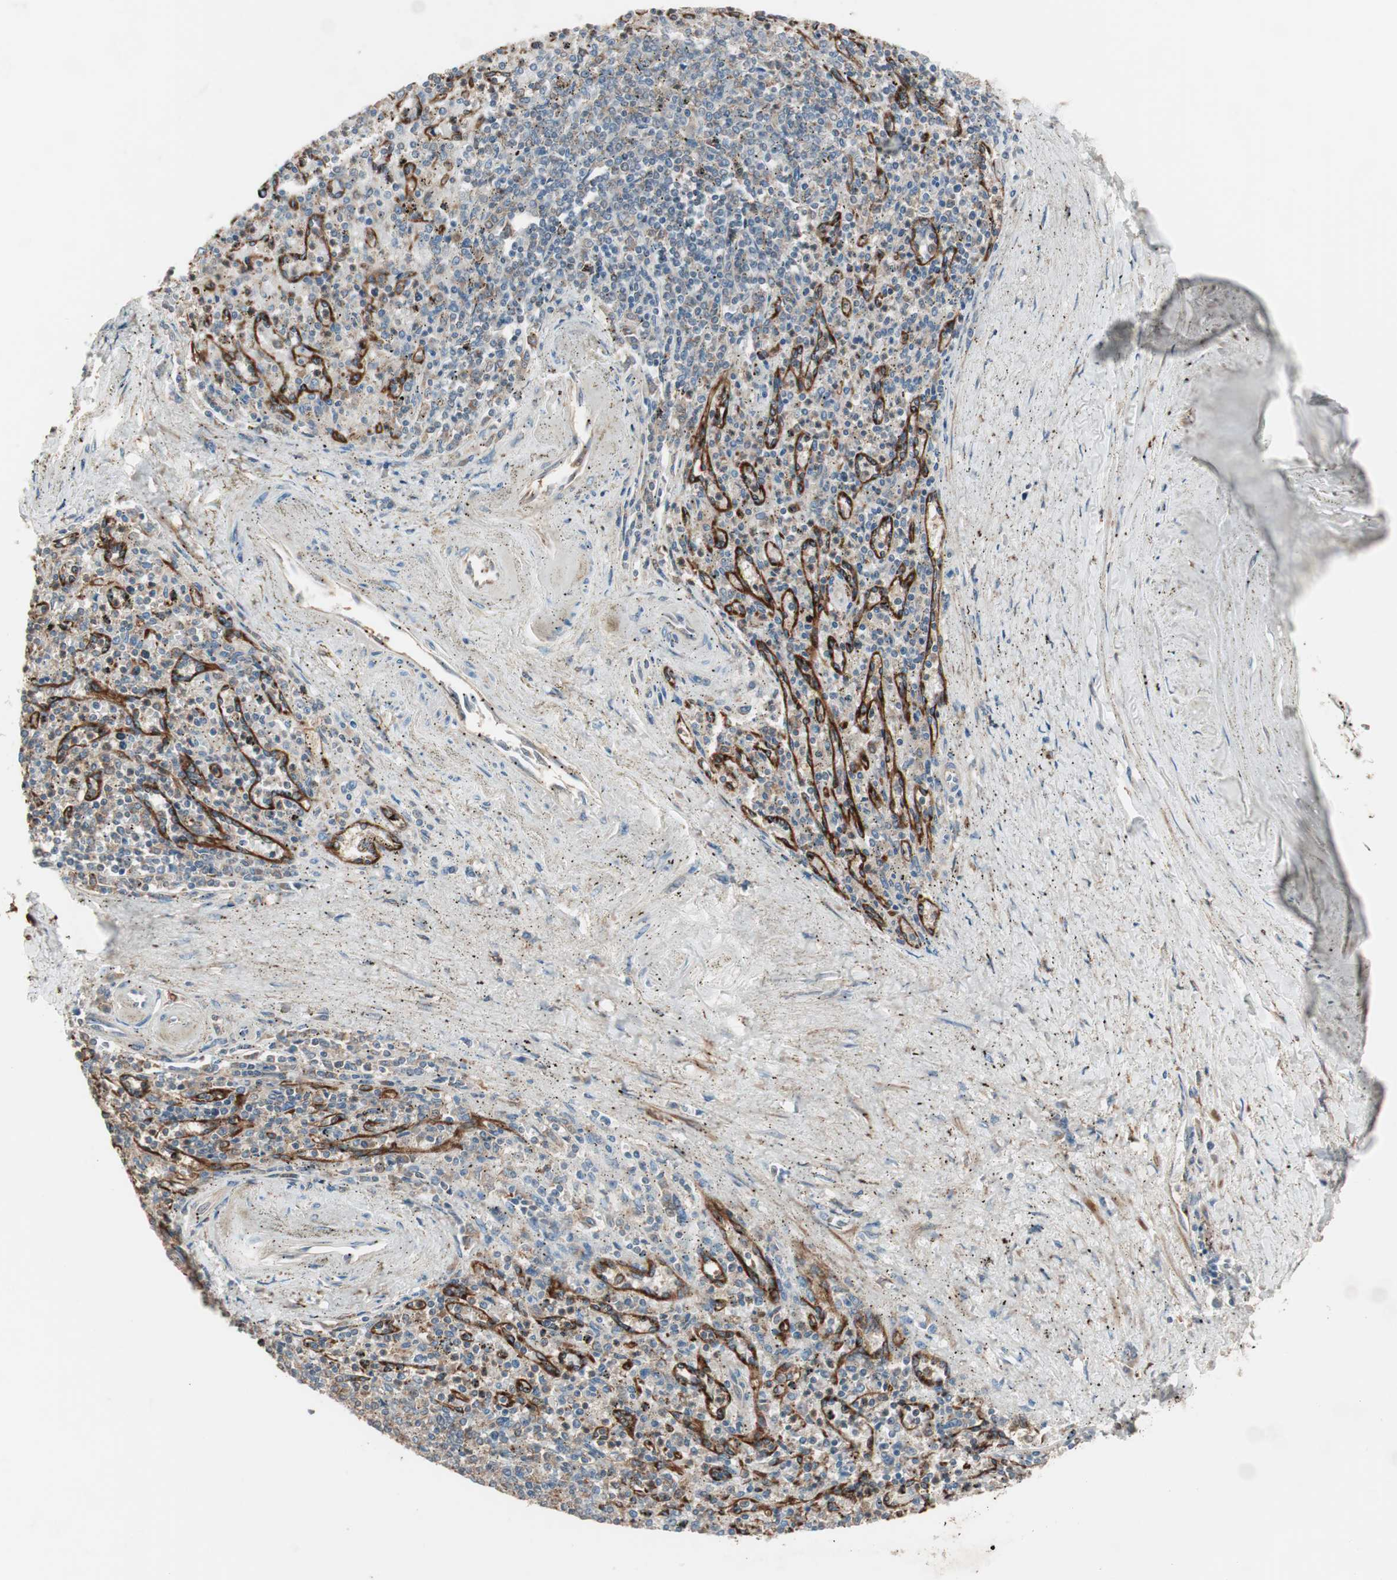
{"staining": {"intensity": "moderate", "quantity": ">75%", "location": "cytoplasmic/membranous"}, "tissue": "spleen", "cell_type": "Cells in red pulp", "image_type": "normal", "snomed": [{"axis": "morphology", "description": "Normal tissue, NOS"}, {"axis": "topography", "description": "Spleen"}], "caption": "Spleen stained for a protein reveals moderate cytoplasmic/membranous positivity in cells in red pulp.", "gene": "STAB1", "patient": {"sex": "male", "age": 72}}